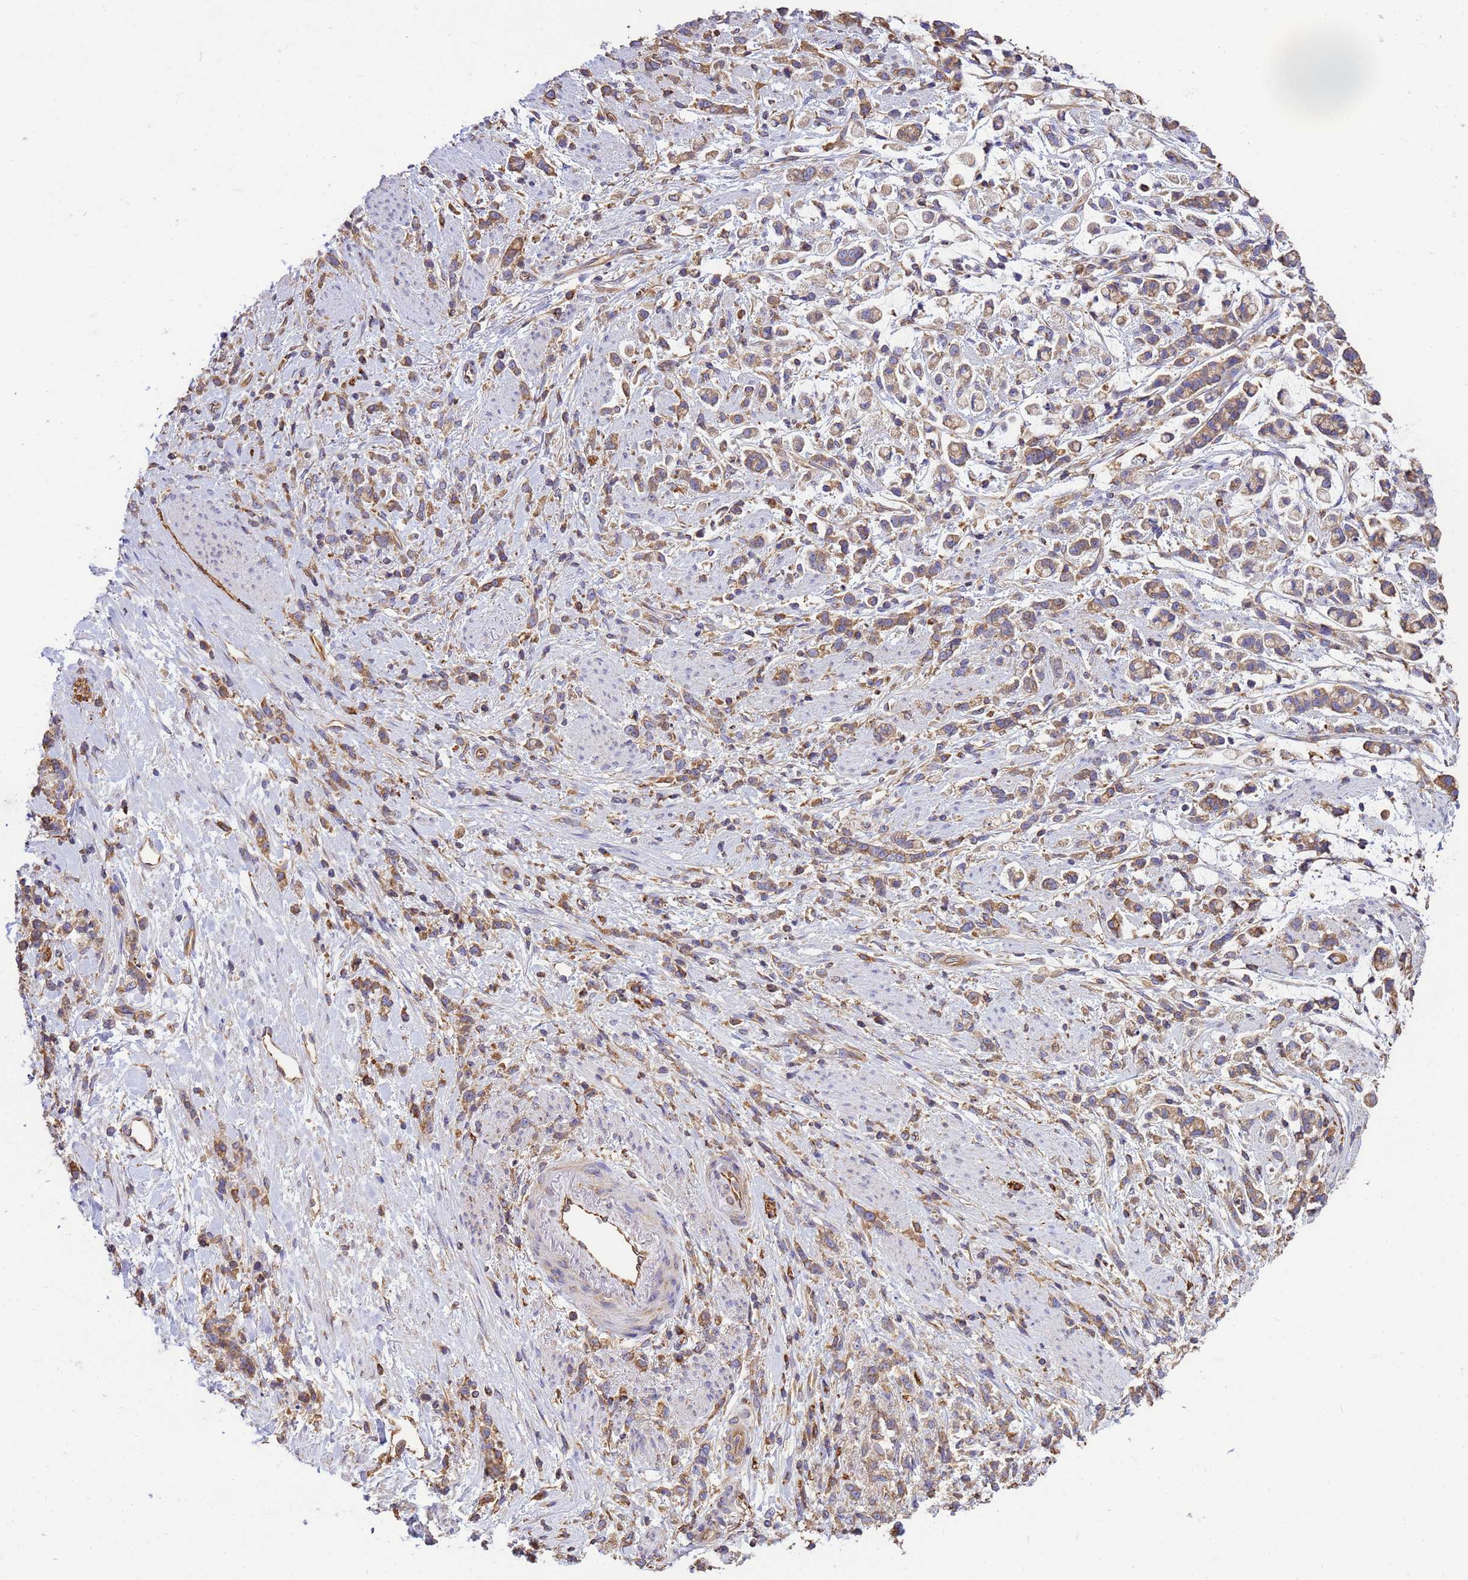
{"staining": {"intensity": "weak", "quantity": ">75%", "location": "cytoplasmic/membranous"}, "tissue": "stomach cancer", "cell_type": "Tumor cells", "image_type": "cancer", "snomed": [{"axis": "morphology", "description": "Adenocarcinoma, NOS"}, {"axis": "topography", "description": "Stomach"}], "caption": "Tumor cells reveal low levels of weak cytoplasmic/membranous staining in approximately >75% of cells in human stomach cancer.", "gene": "TUBB1", "patient": {"sex": "female", "age": 60}}